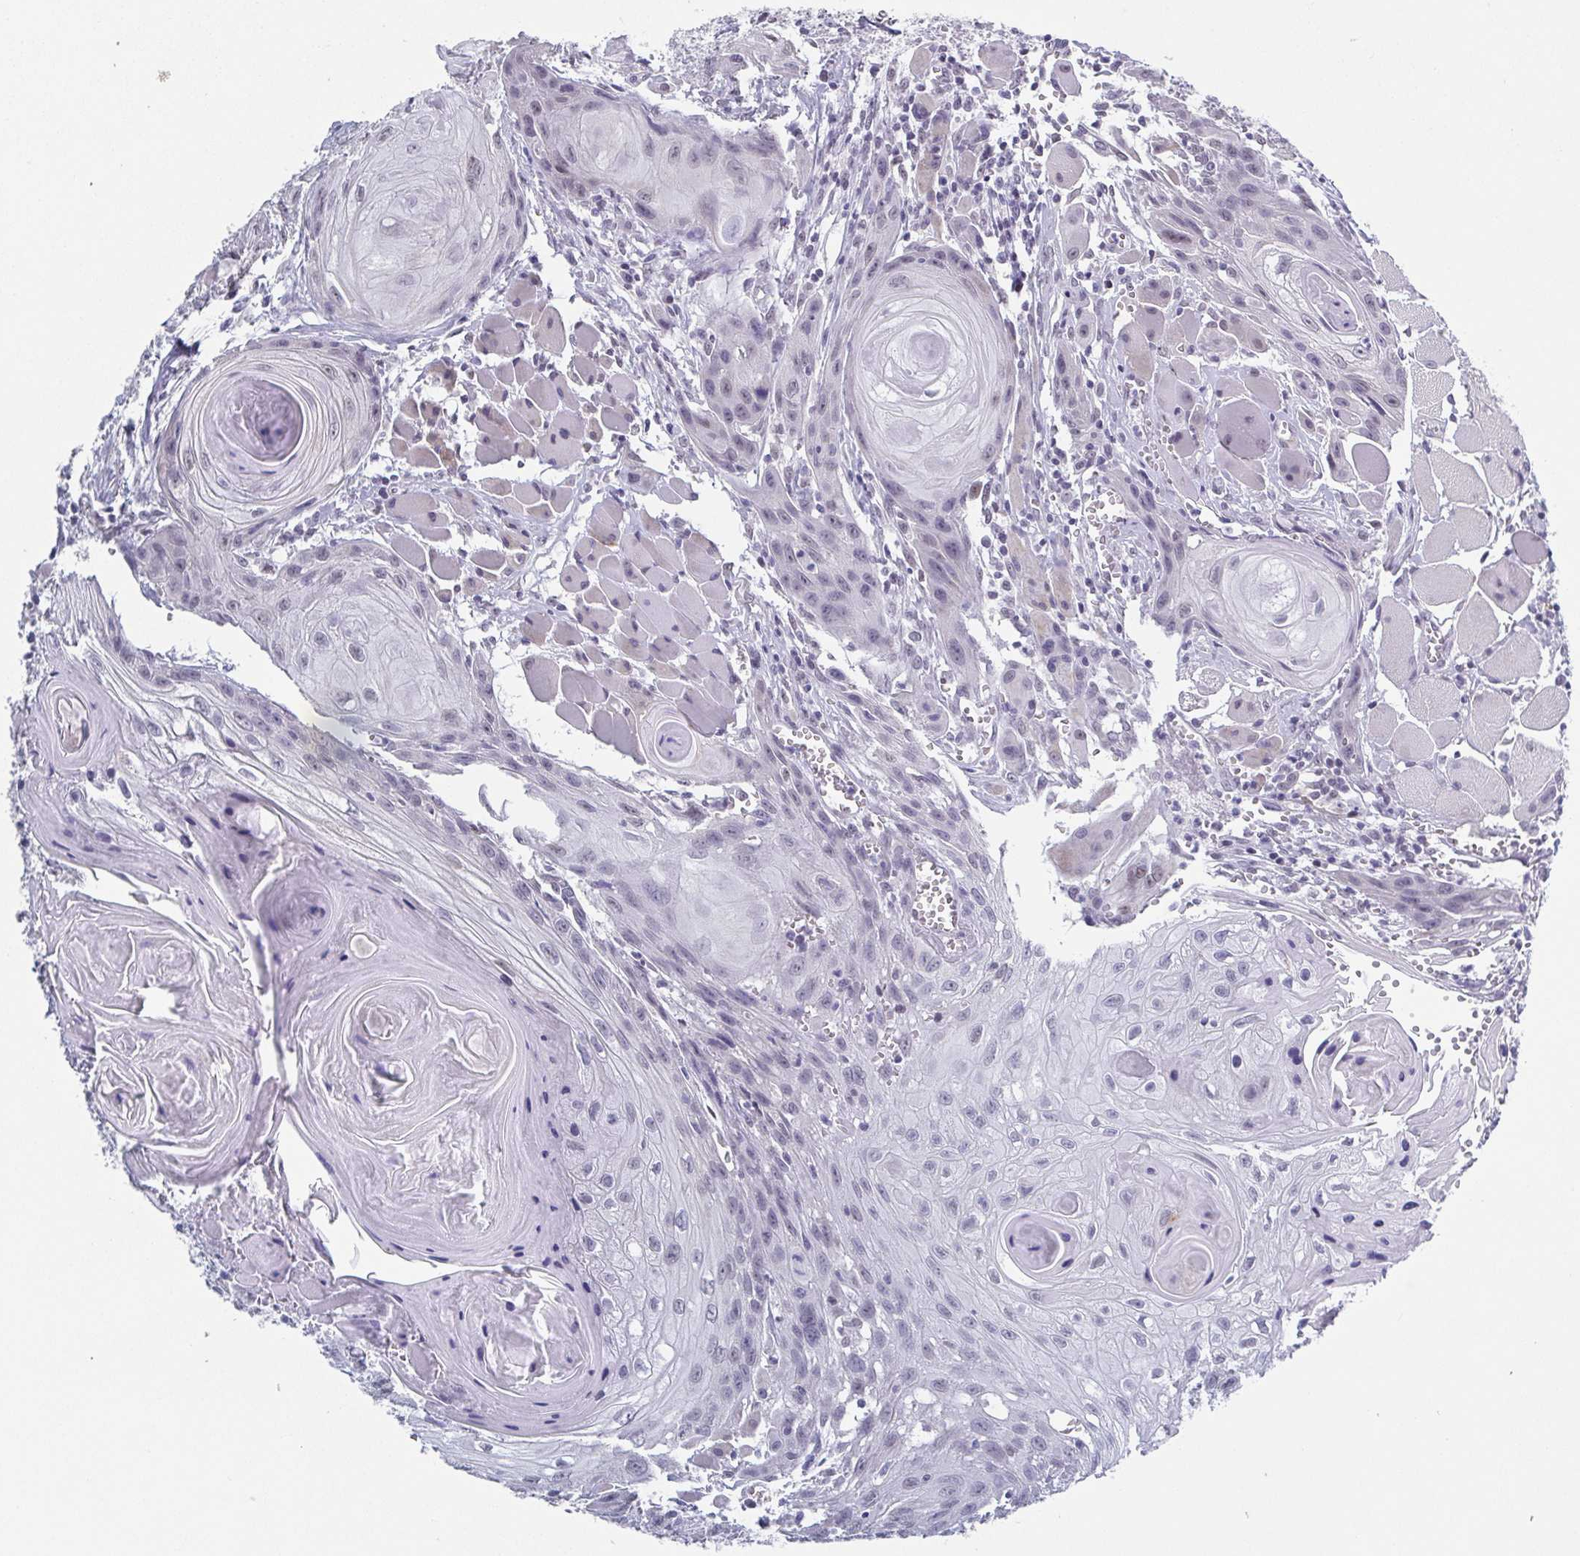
{"staining": {"intensity": "negative", "quantity": "none", "location": "none"}, "tissue": "head and neck cancer", "cell_type": "Tumor cells", "image_type": "cancer", "snomed": [{"axis": "morphology", "description": "Squamous cell carcinoma, NOS"}, {"axis": "topography", "description": "Oral tissue"}, {"axis": "topography", "description": "Head-Neck"}], "caption": "The micrograph demonstrates no significant positivity in tumor cells of head and neck squamous cell carcinoma.", "gene": "TMEM92", "patient": {"sex": "male", "age": 58}}